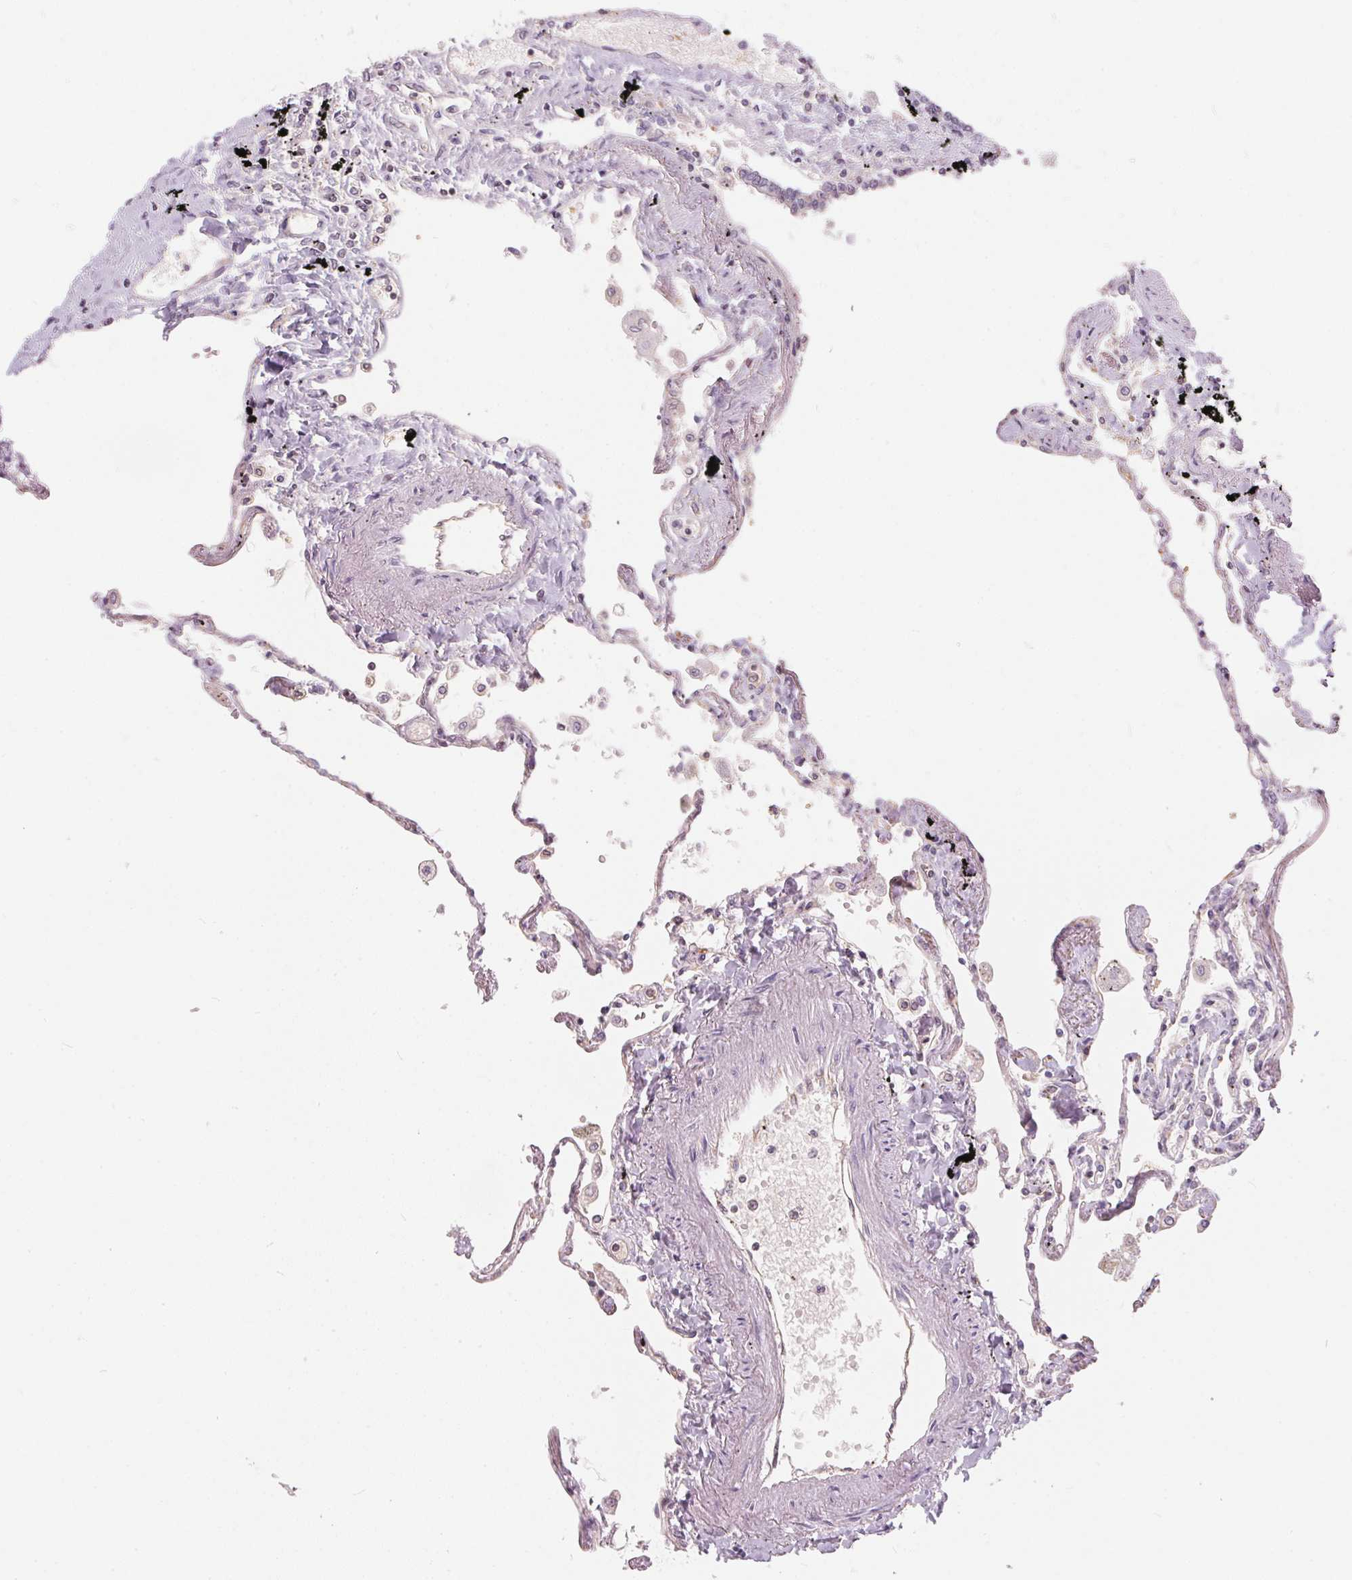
{"staining": {"intensity": "negative", "quantity": "none", "location": "none"}, "tissue": "lung", "cell_type": "Alveolar cells", "image_type": "normal", "snomed": [{"axis": "morphology", "description": "Normal tissue, NOS"}, {"axis": "morphology", "description": "Adenocarcinoma, NOS"}, {"axis": "topography", "description": "Cartilage tissue"}, {"axis": "topography", "description": "Lung"}], "caption": "Immunohistochemical staining of unremarkable lung exhibits no significant positivity in alveolar cells. (Stains: DAB (3,3'-diaminobenzidine) immunohistochemistry (IHC) with hematoxylin counter stain, Microscopy: brightfield microscopy at high magnification).", "gene": "BLMH", "patient": {"sex": "female", "age": 67}}